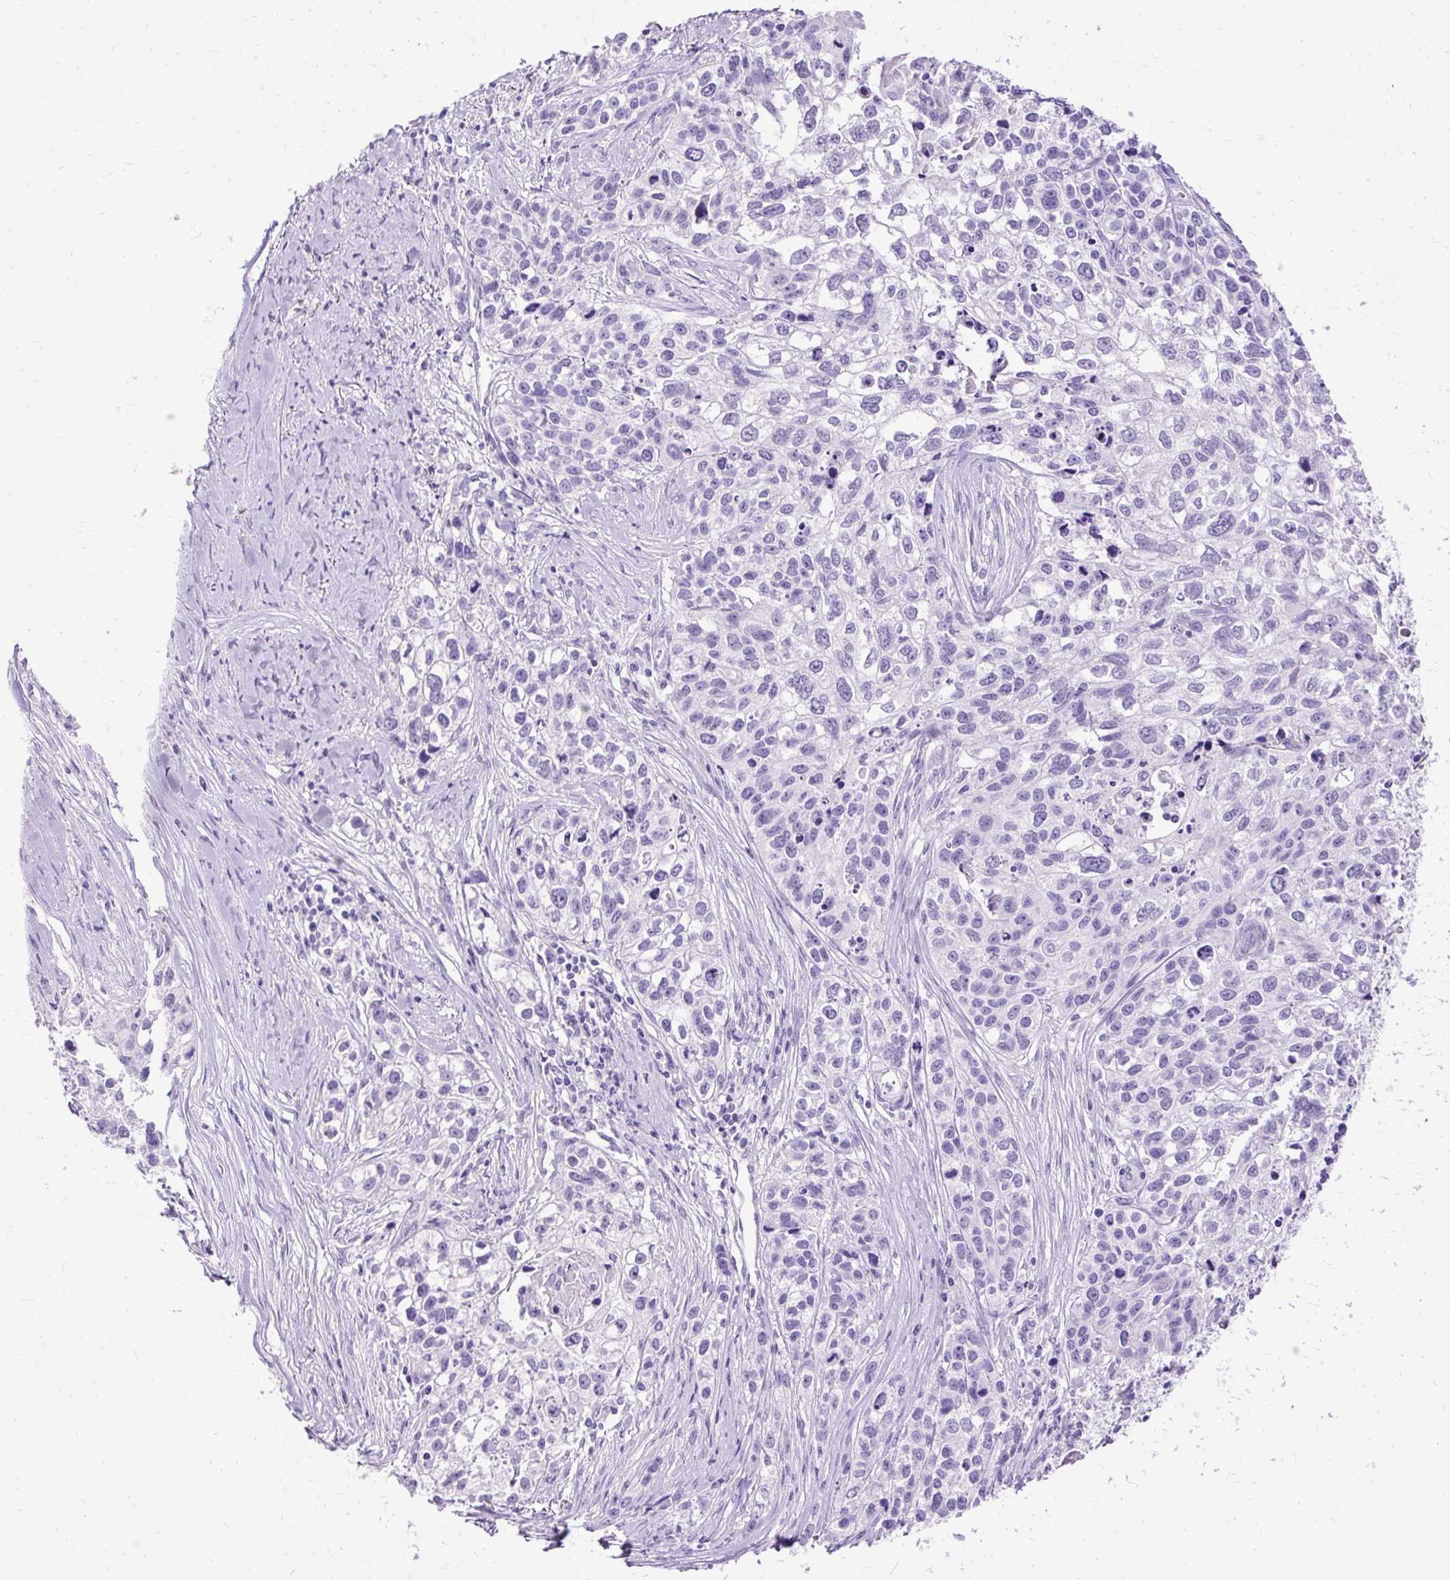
{"staining": {"intensity": "negative", "quantity": "none", "location": "none"}, "tissue": "lung cancer", "cell_type": "Tumor cells", "image_type": "cancer", "snomed": [{"axis": "morphology", "description": "Squamous cell carcinoma, NOS"}, {"axis": "topography", "description": "Lung"}], "caption": "Immunohistochemical staining of human lung cancer displays no significant staining in tumor cells.", "gene": "HEY1", "patient": {"sex": "male", "age": 74}}